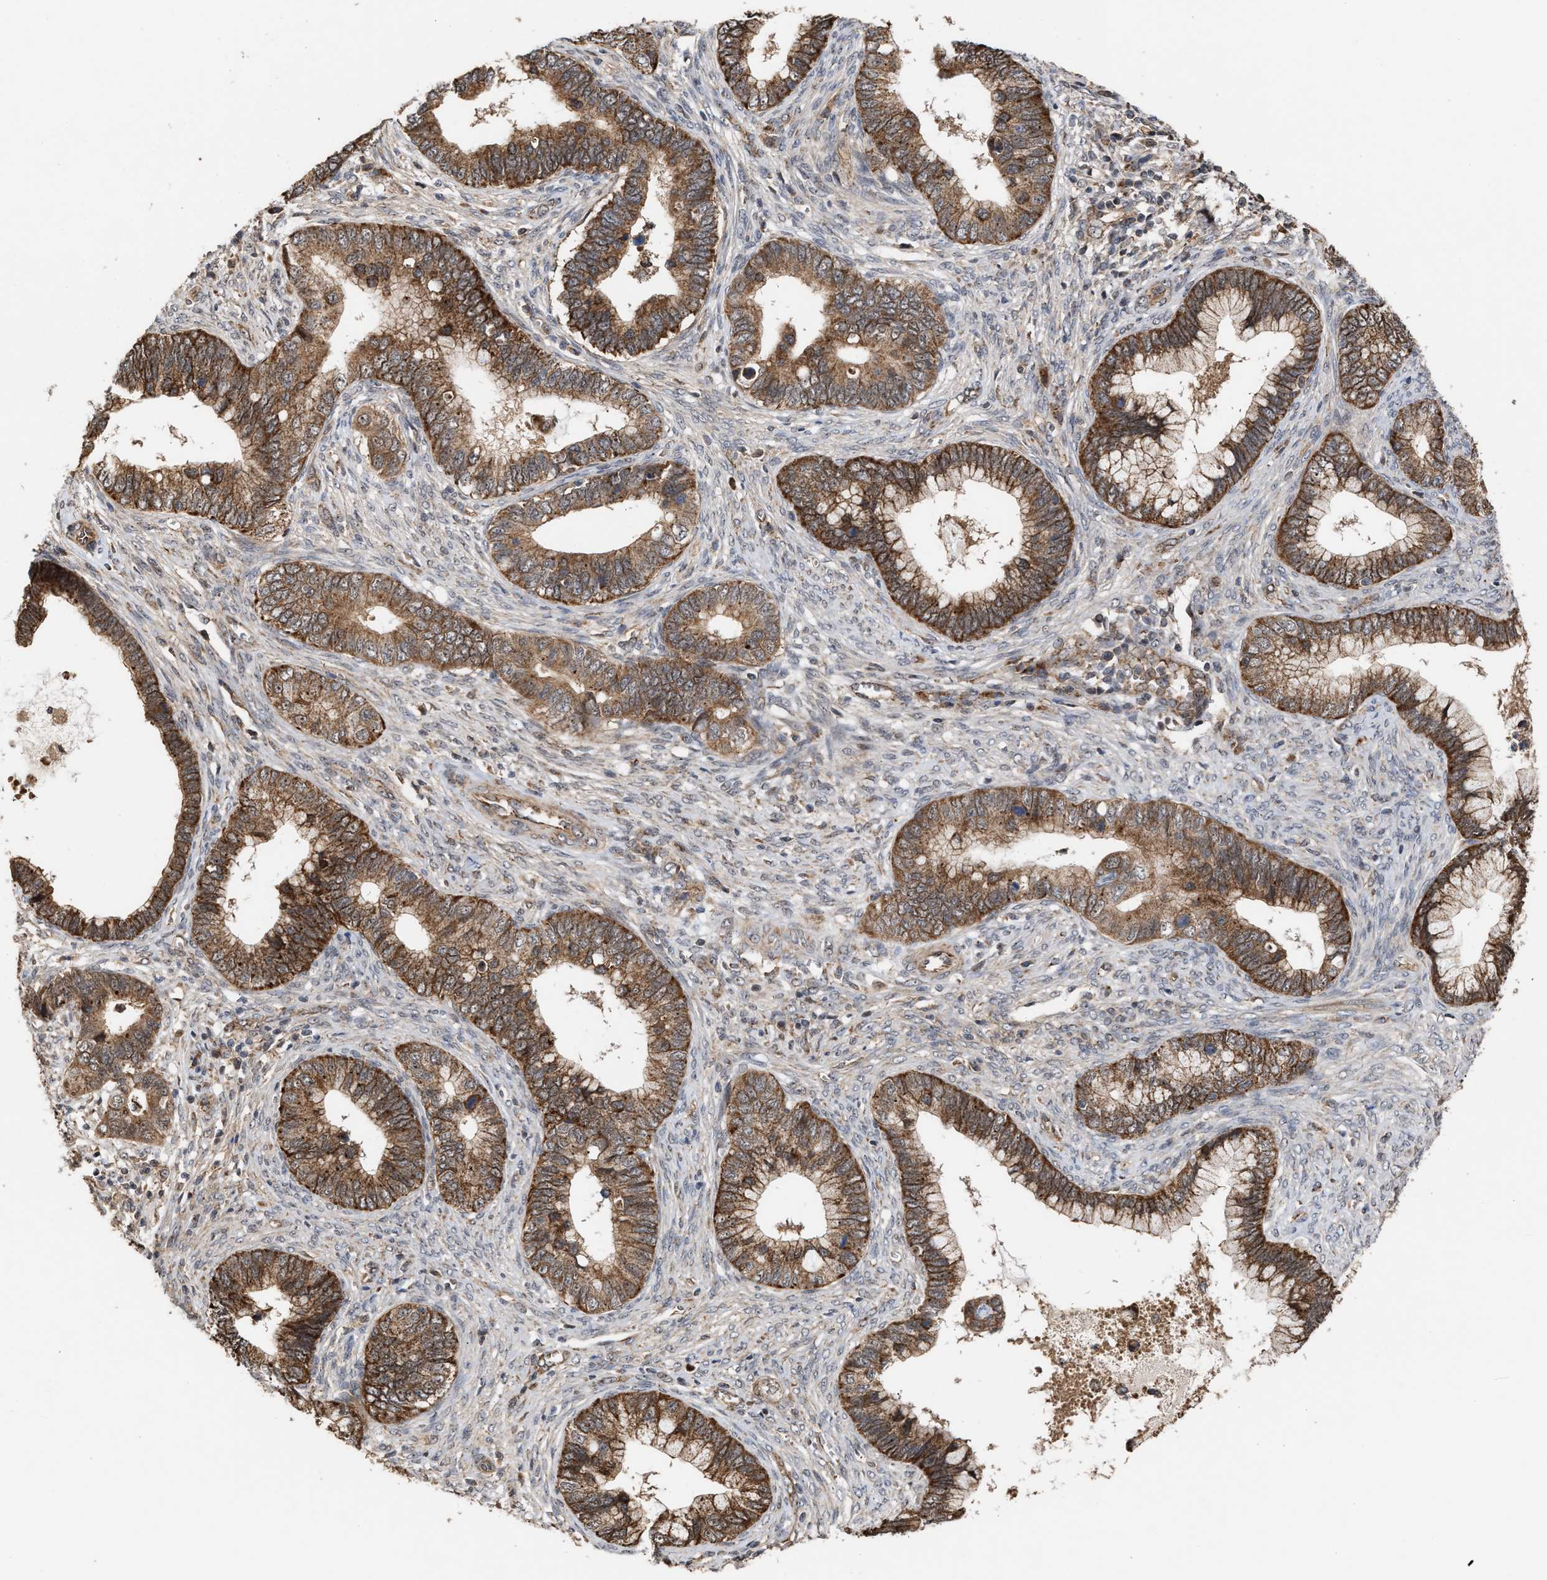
{"staining": {"intensity": "moderate", "quantity": ">75%", "location": "cytoplasmic/membranous"}, "tissue": "cervical cancer", "cell_type": "Tumor cells", "image_type": "cancer", "snomed": [{"axis": "morphology", "description": "Adenocarcinoma, NOS"}, {"axis": "topography", "description": "Cervix"}], "caption": "IHC photomicrograph of neoplastic tissue: cervical cancer (adenocarcinoma) stained using immunohistochemistry reveals medium levels of moderate protein expression localized specifically in the cytoplasmic/membranous of tumor cells, appearing as a cytoplasmic/membranous brown color.", "gene": "EXOSC2", "patient": {"sex": "female", "age": 44}}